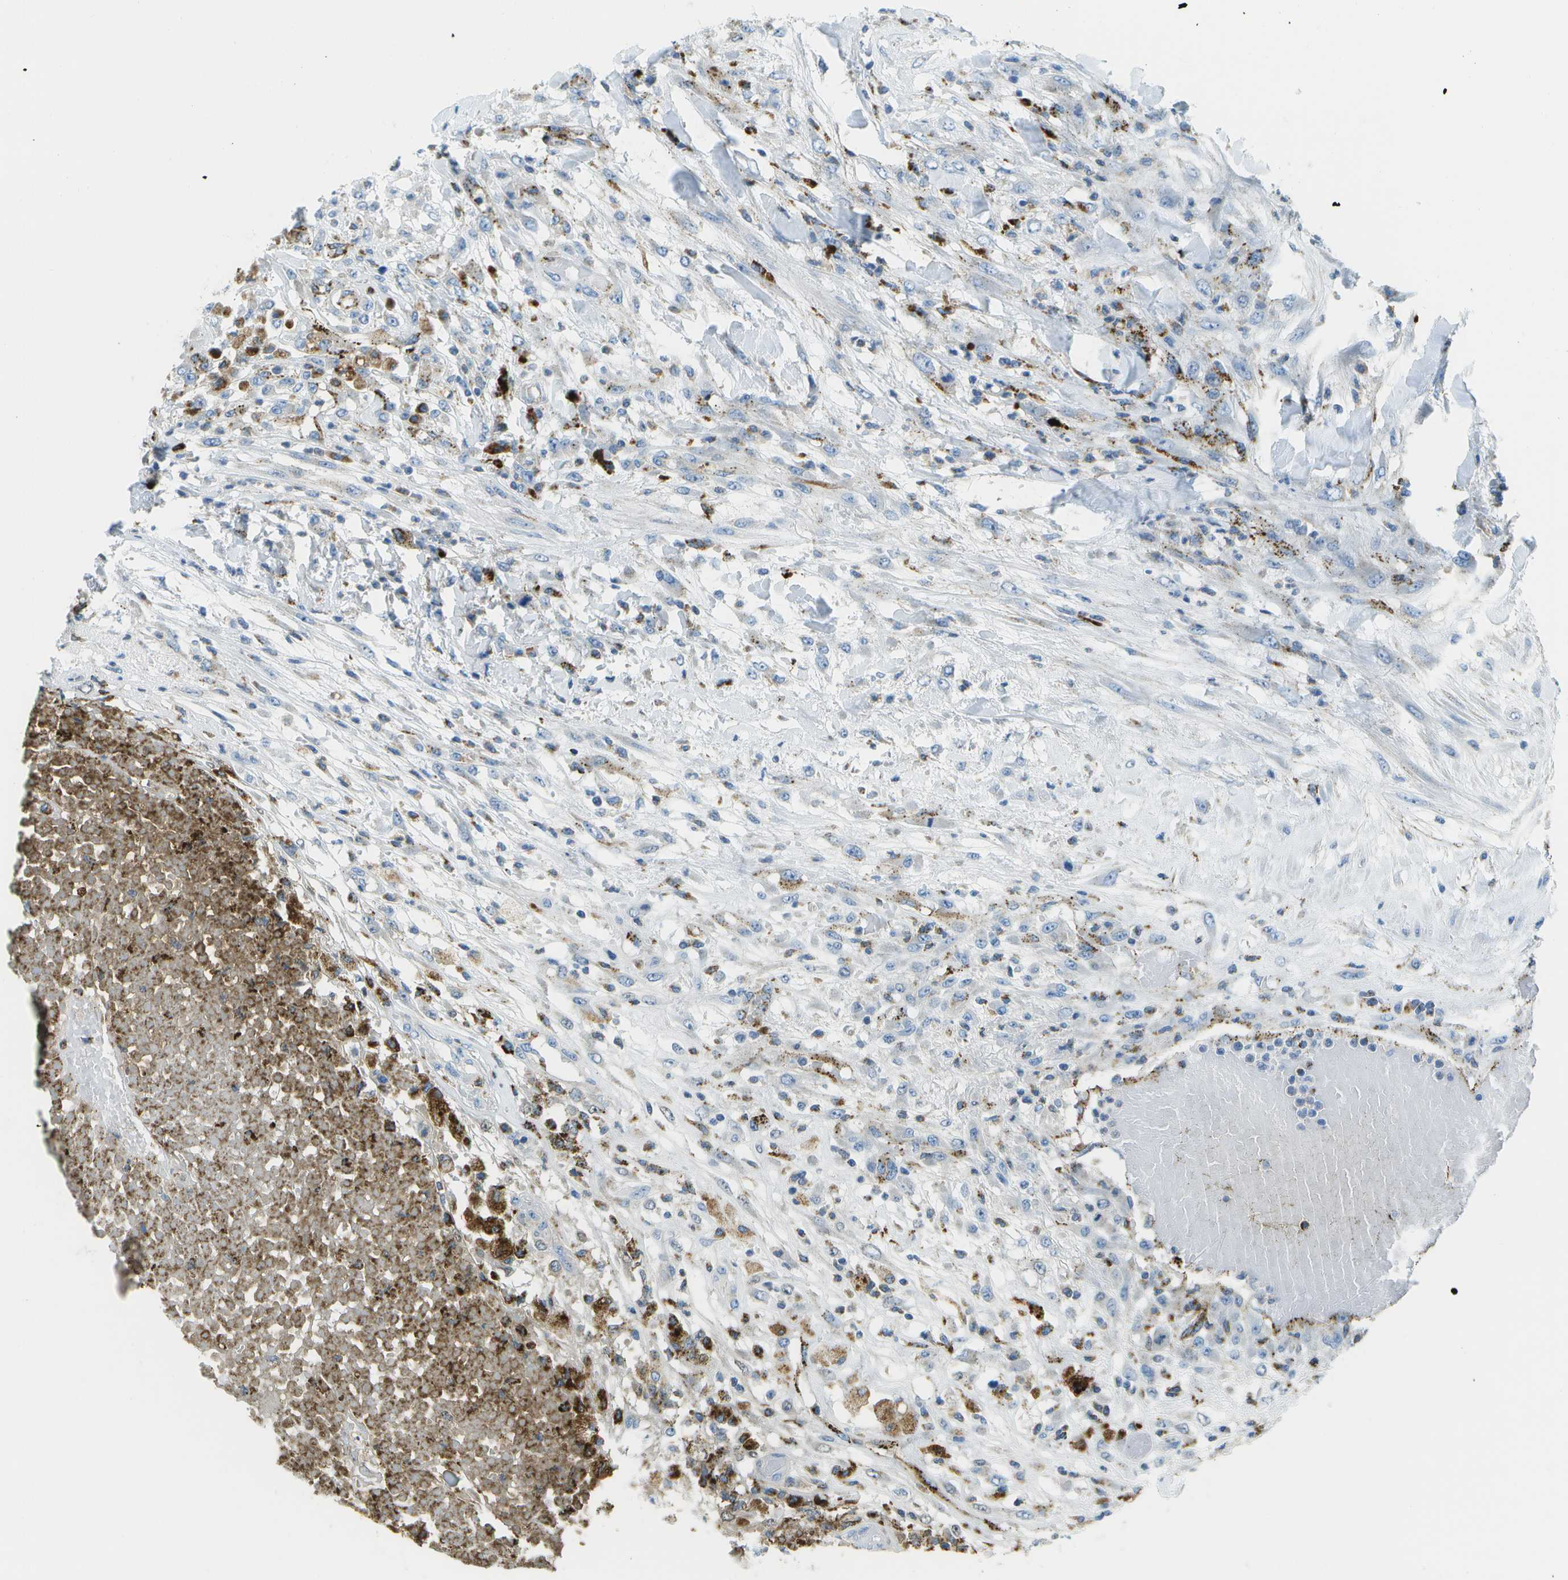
{"staining": {"intensity": "moderate", "quantity": "<25%", "location": "cytoplasmic/membranous"}, "tissue": "testis cancer", "cell_type": "Tumor cells", "image_type": "cancer", "snomed": [{"axis": "morphology", "description": "Seminoma, NOS"}, {"axis": "topography", "description": "Testis"}], "caption": "IHC (DAB (3,3'-diaminobenzidine)) staining of testis seminoma shows moderate cytoplasmic/membranous protein positivity in about <25% of tumor cells.", "gene": "PRCP", "patient": {"sex": "male", "age": 59}}